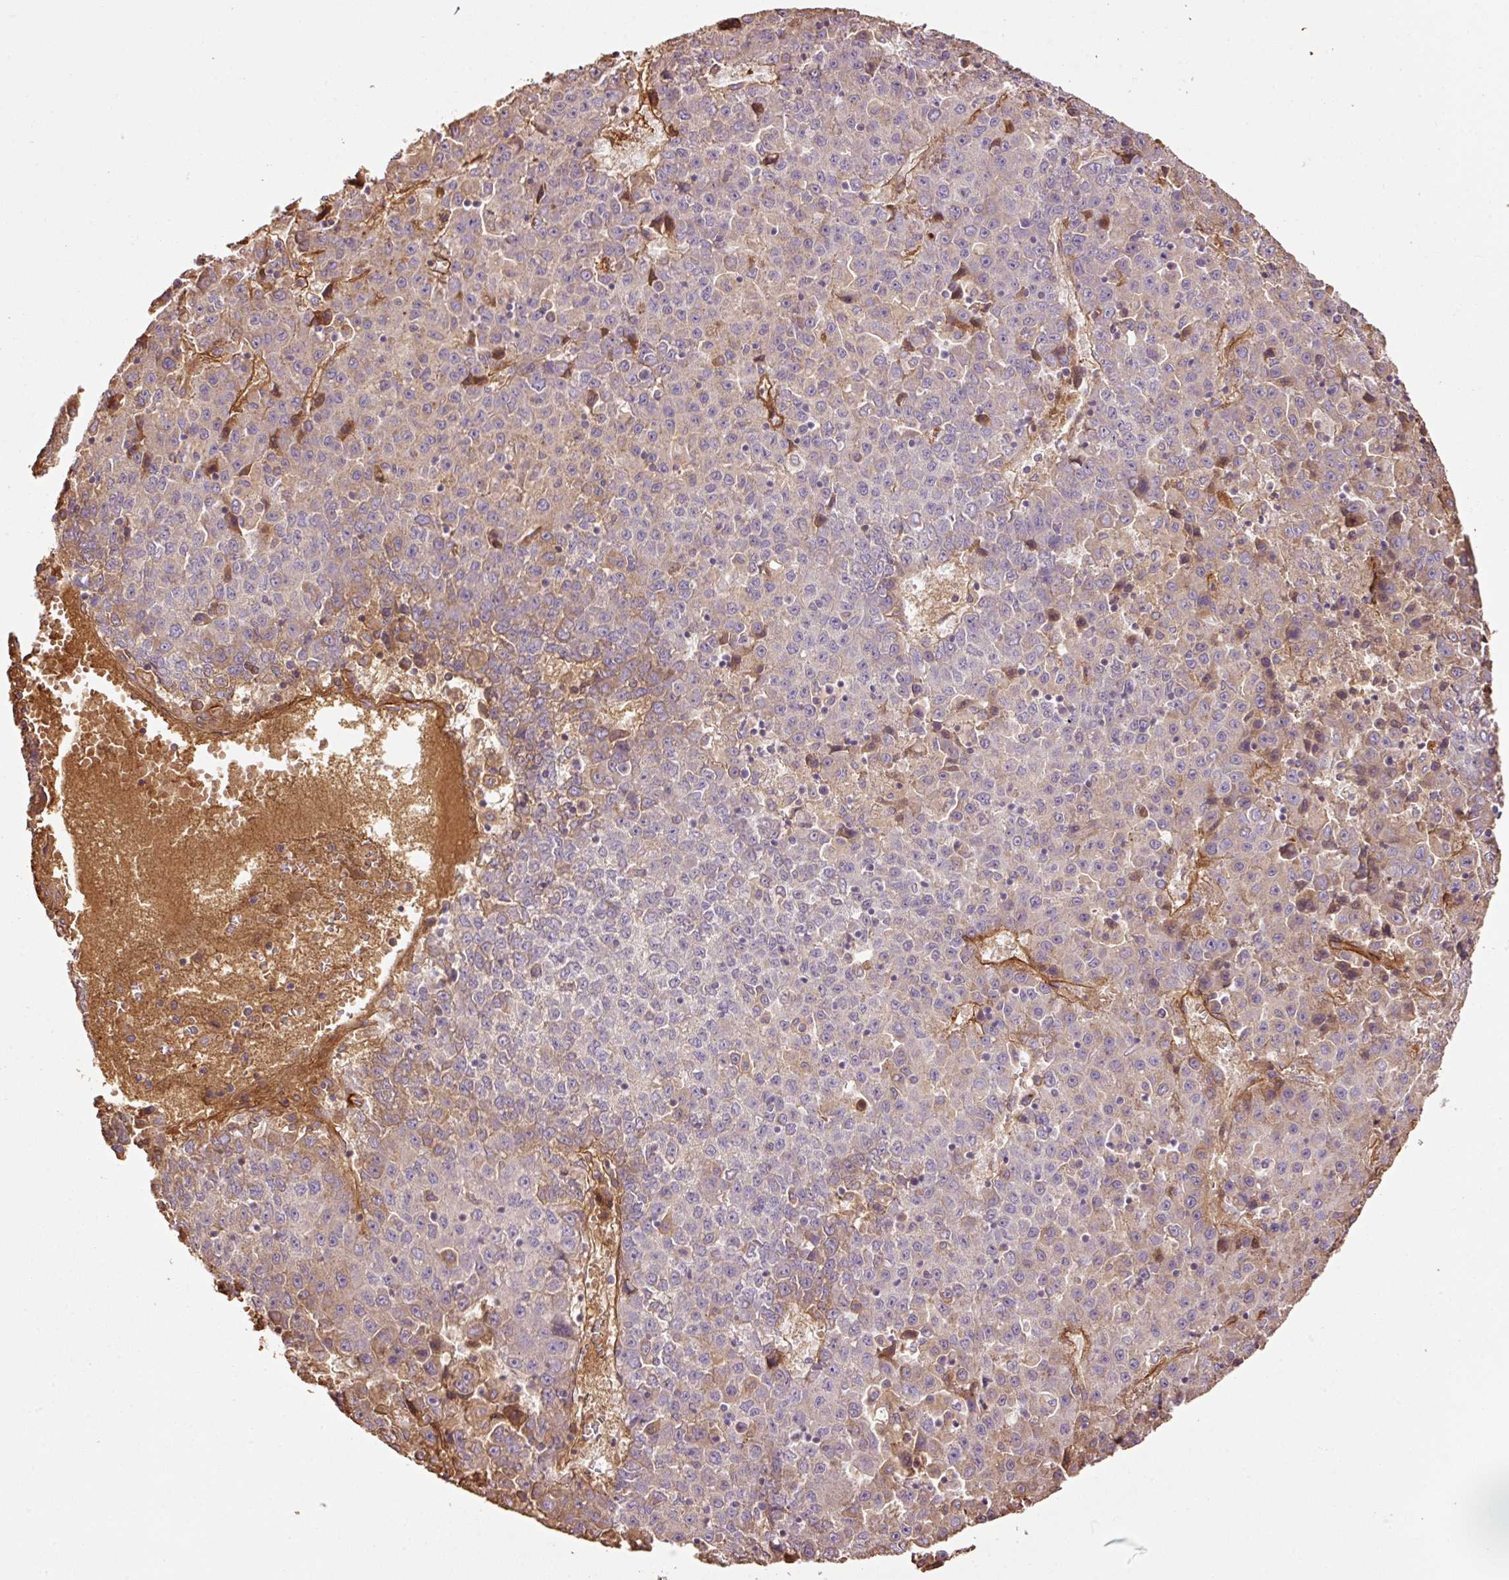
{"staining": {"intensity": "weak", "quantity": "25%-75%", "location": "cytoplasmic/membranous"}, "tissue": "liver cancer", "cell_type": "Tumor cells", "image_type": "cancer", "snomed": [{"axis": "morphology", "description": "Carcinoma, Hepatocellular, NOS"}, {"axis": "topography", "description": "Liver"}], "caption": "Hepatocellular carcinoma (liver) stained with IHC reveals weak cytoplasmic/membranous staining in about 25%-75% of tumor cells.", "gene": "NID2", "patient": {"sex": "female", "age": 53}}